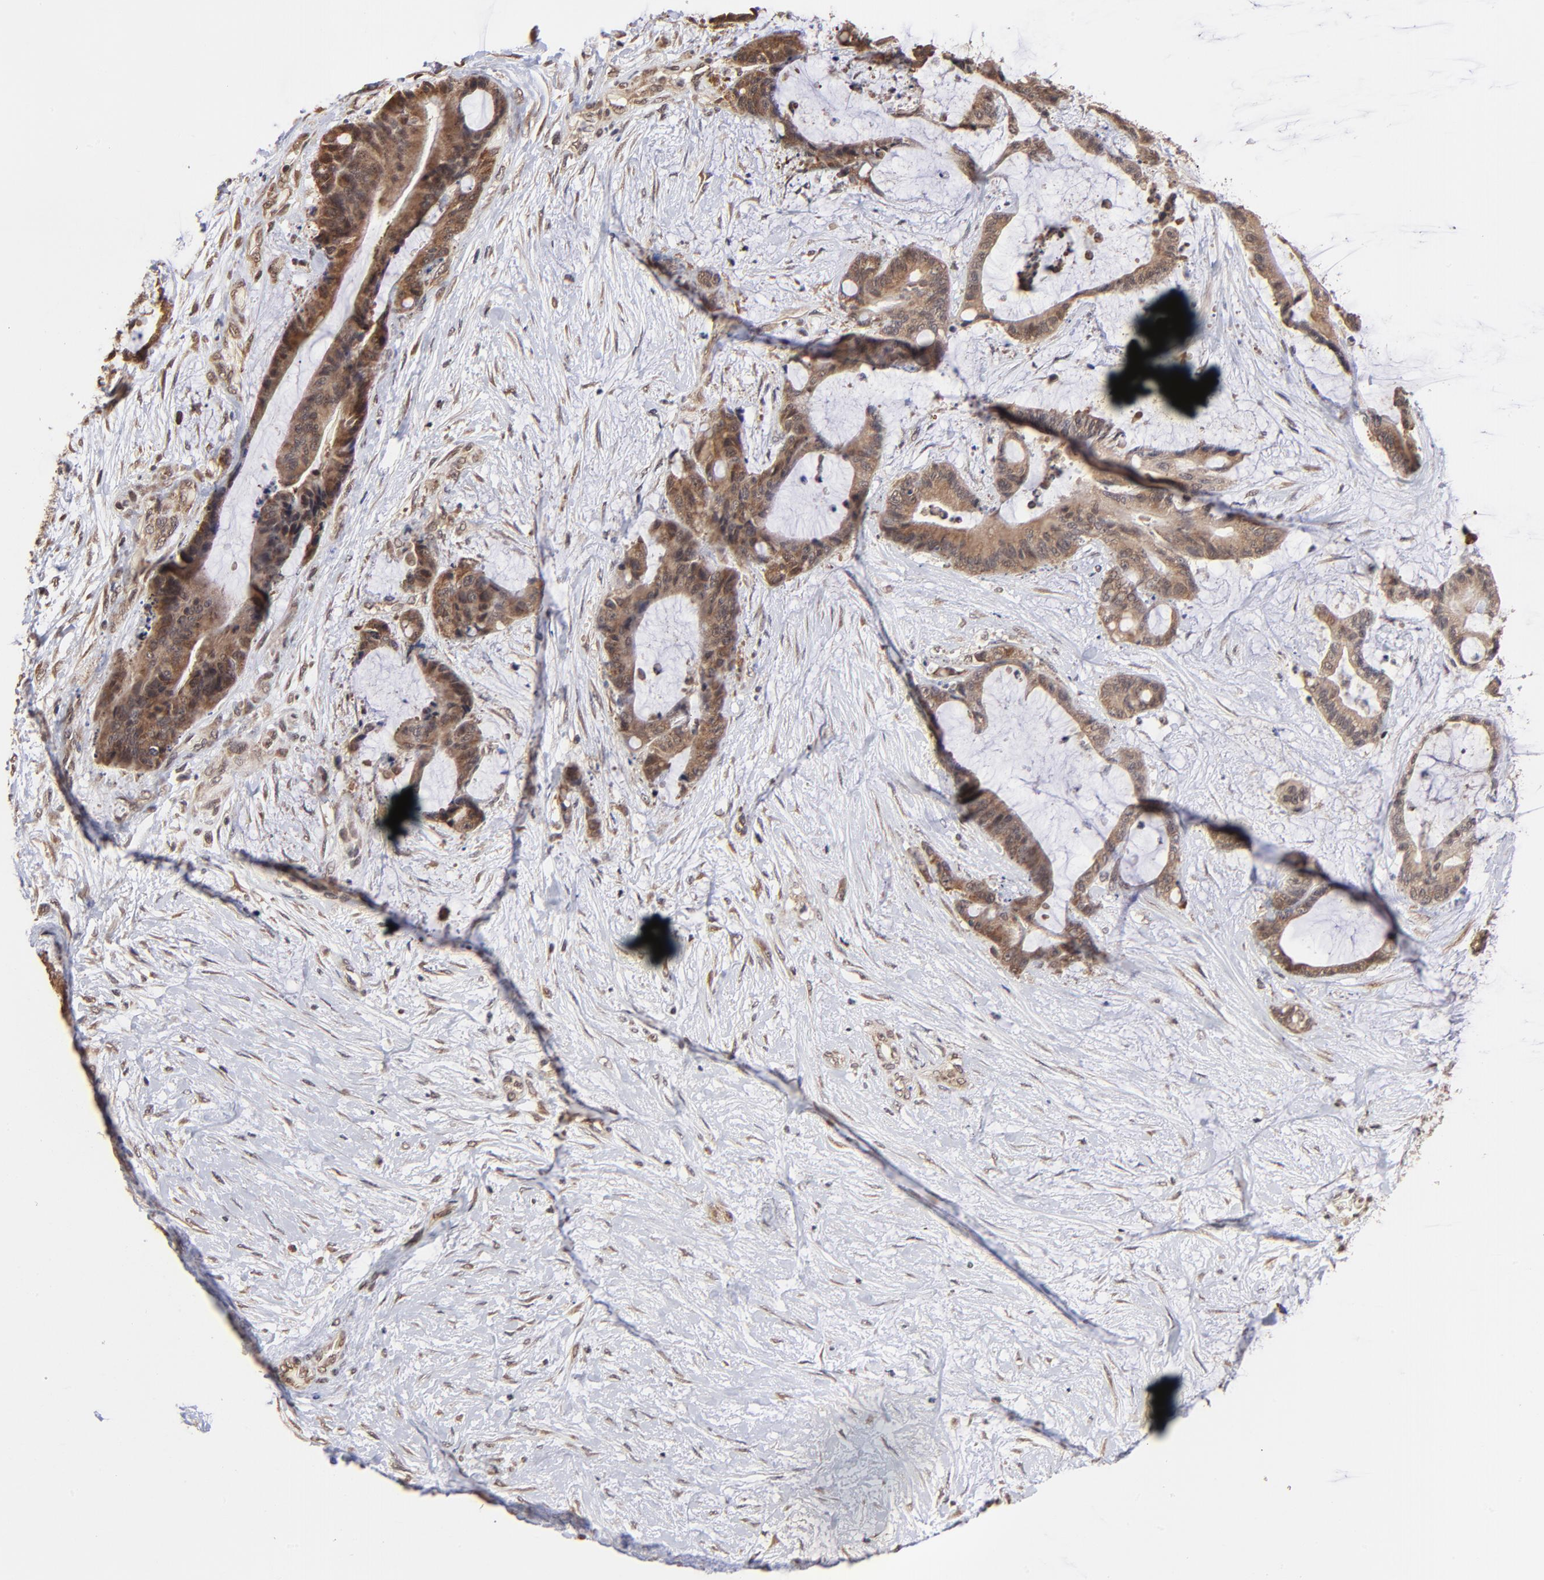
{"staining": {"intensity": "moderate", "quantity": ">75%", "location": "cytoplasmic/membranous"}, "tissue": "liver cancer", "cell_type": "Tumor cells", "image_type": "cancer", "snomed": [{"axis": "morphology", "description": "Cholangiocarcinoma"}, {"axis": "topography", "description": "Liver"}], "caption": "A histopathology image of liver cholangiocarcinoma stained for a protein exhibits moderate cytoplasmic/membranous brown staining in tumor cells.", "gene": "BRPF1", "patient": {"sex": "female", "age": 73}}